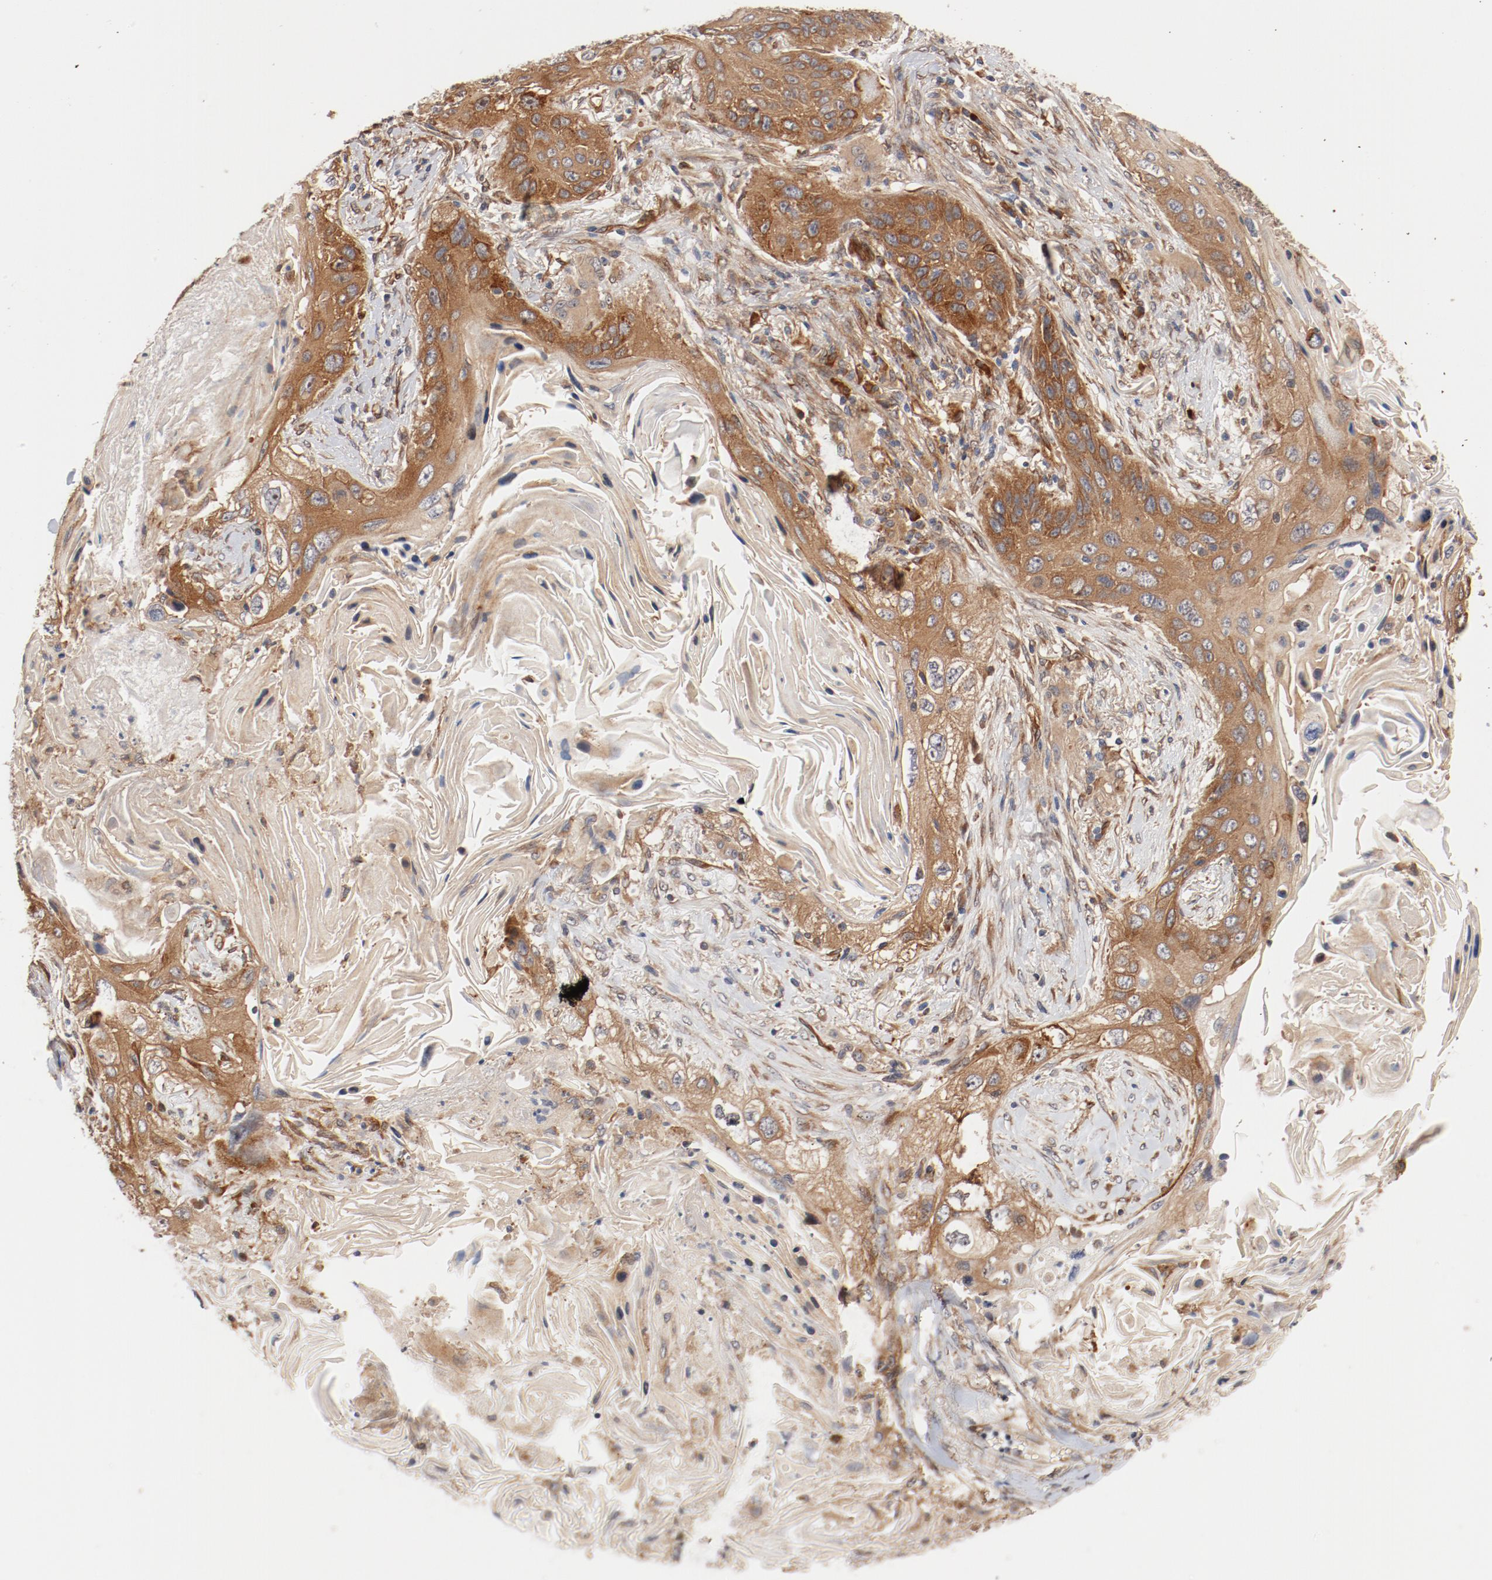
{"staining": {"intensity": "moderate", "quantity": ">75%", "location": "cytoplasmic/membranous"}, "tissue": "lung cancer", "cell_type": "Tumor cells", "image_type": "cancer", "snomed": [{"axis": "morphology", "description": "Squamous cell carcinoma, NOS"}, {"axis": "topography", "description": "Lung"}], "caption": "Immunohistochemistry (DAB (3,3'-diaminobenzidine)) staining of human squamous cell carcinoma (lung) reveals moderate cytoplasmic/membranous protein expression in about >75% of tumor cells.", "gene": "PITPNM2", "patient": {"sex": "female", "age": 67}}